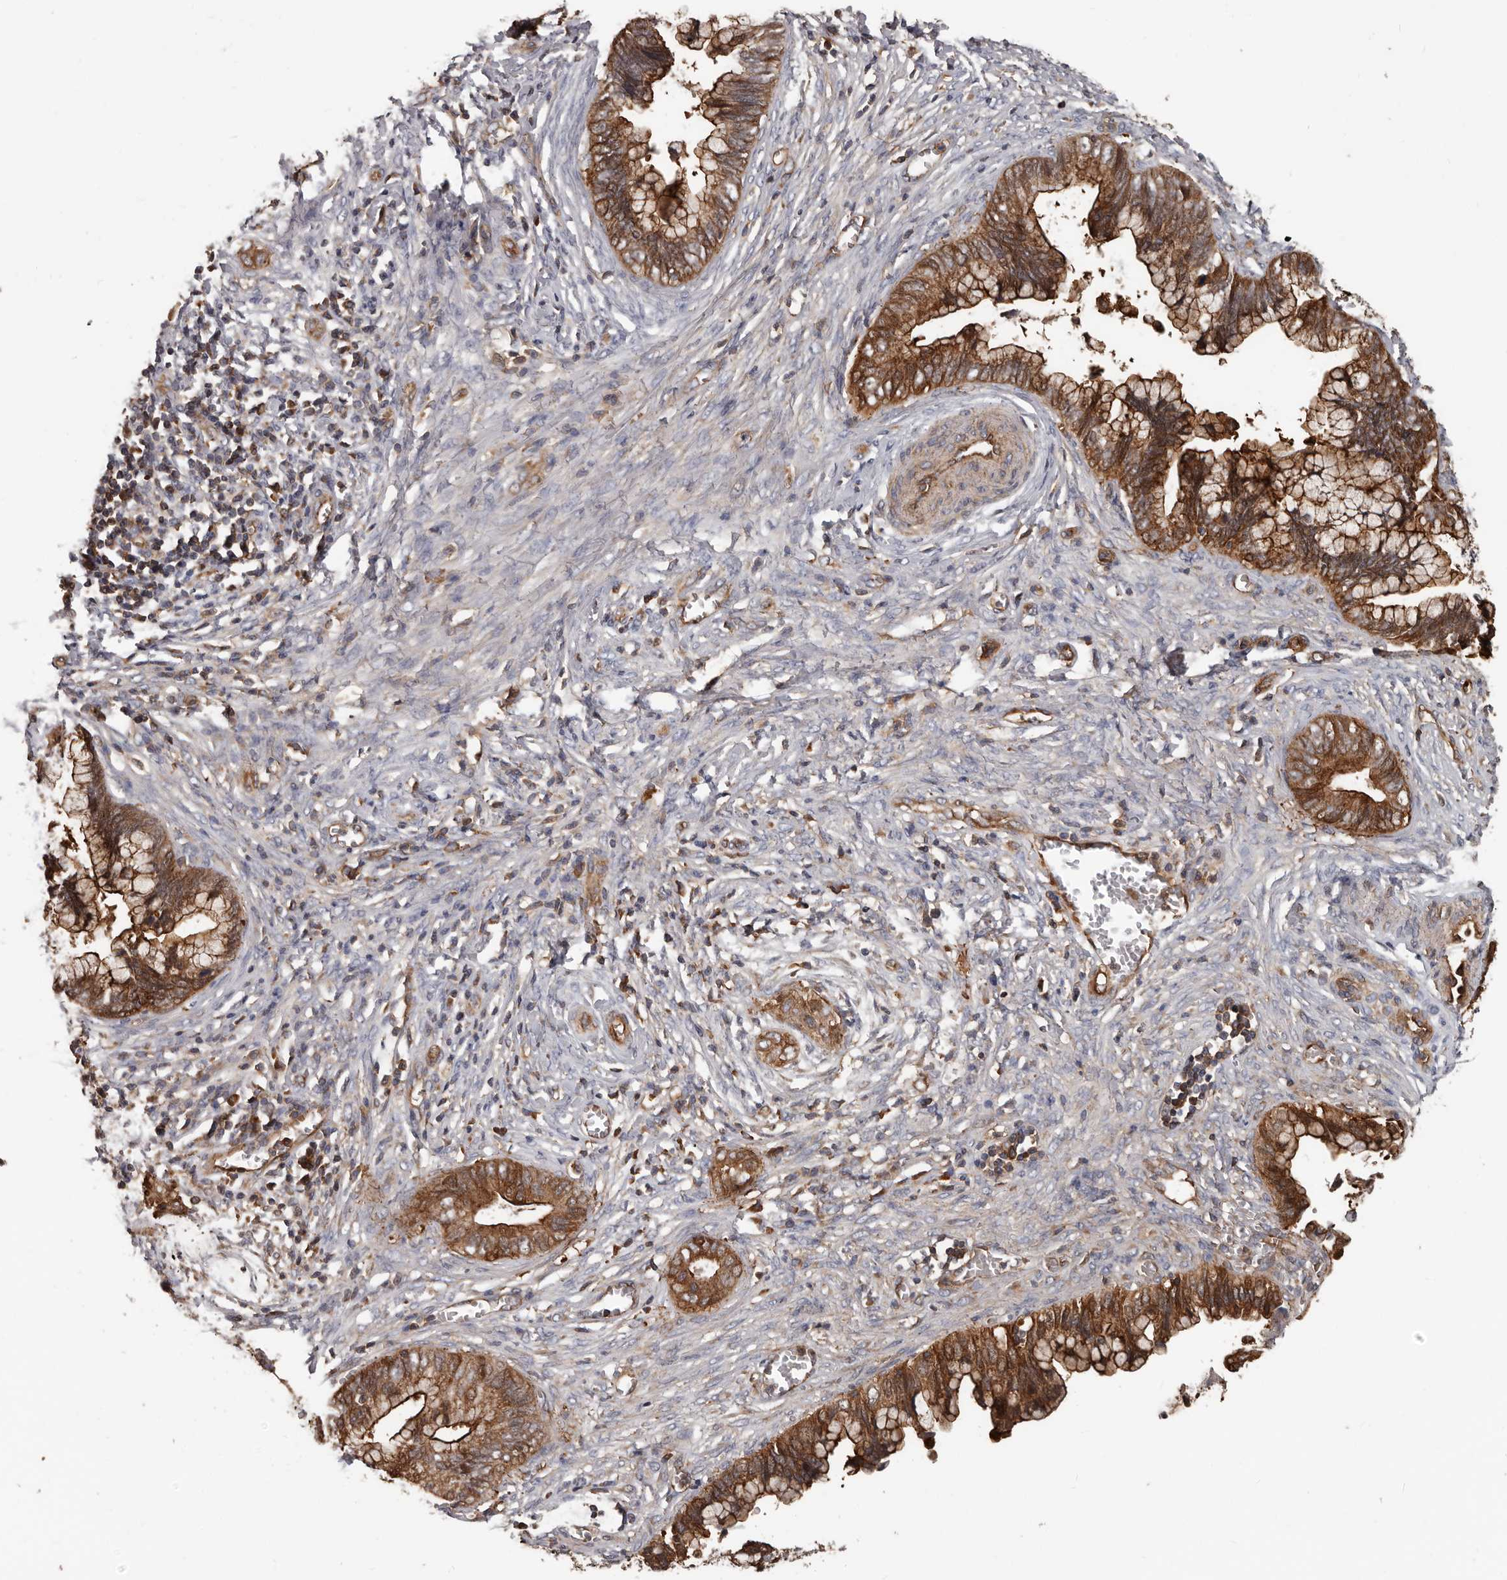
{"staining": {"intensity": "strong", "quantity": ">75%", "location": "cytoplasmic/membranous"}, "tissue": "cervical cancer", "cell_type": "Tumor cells", "image_type": "cancer", "snomed": [{"axis": "morphology", "description": "Adenocarcinoma, NOS"}, {"axis": "topography", "description": "Cervix"}], "caption": "Human adenocarcinoma (cervical) stained with a brown dye displays strong cytoplasmic/membranous positive expression in approximately >75% of tumor cells.", "gene": "PNRC2", "patient": {"sex": "female", "age": 44}}